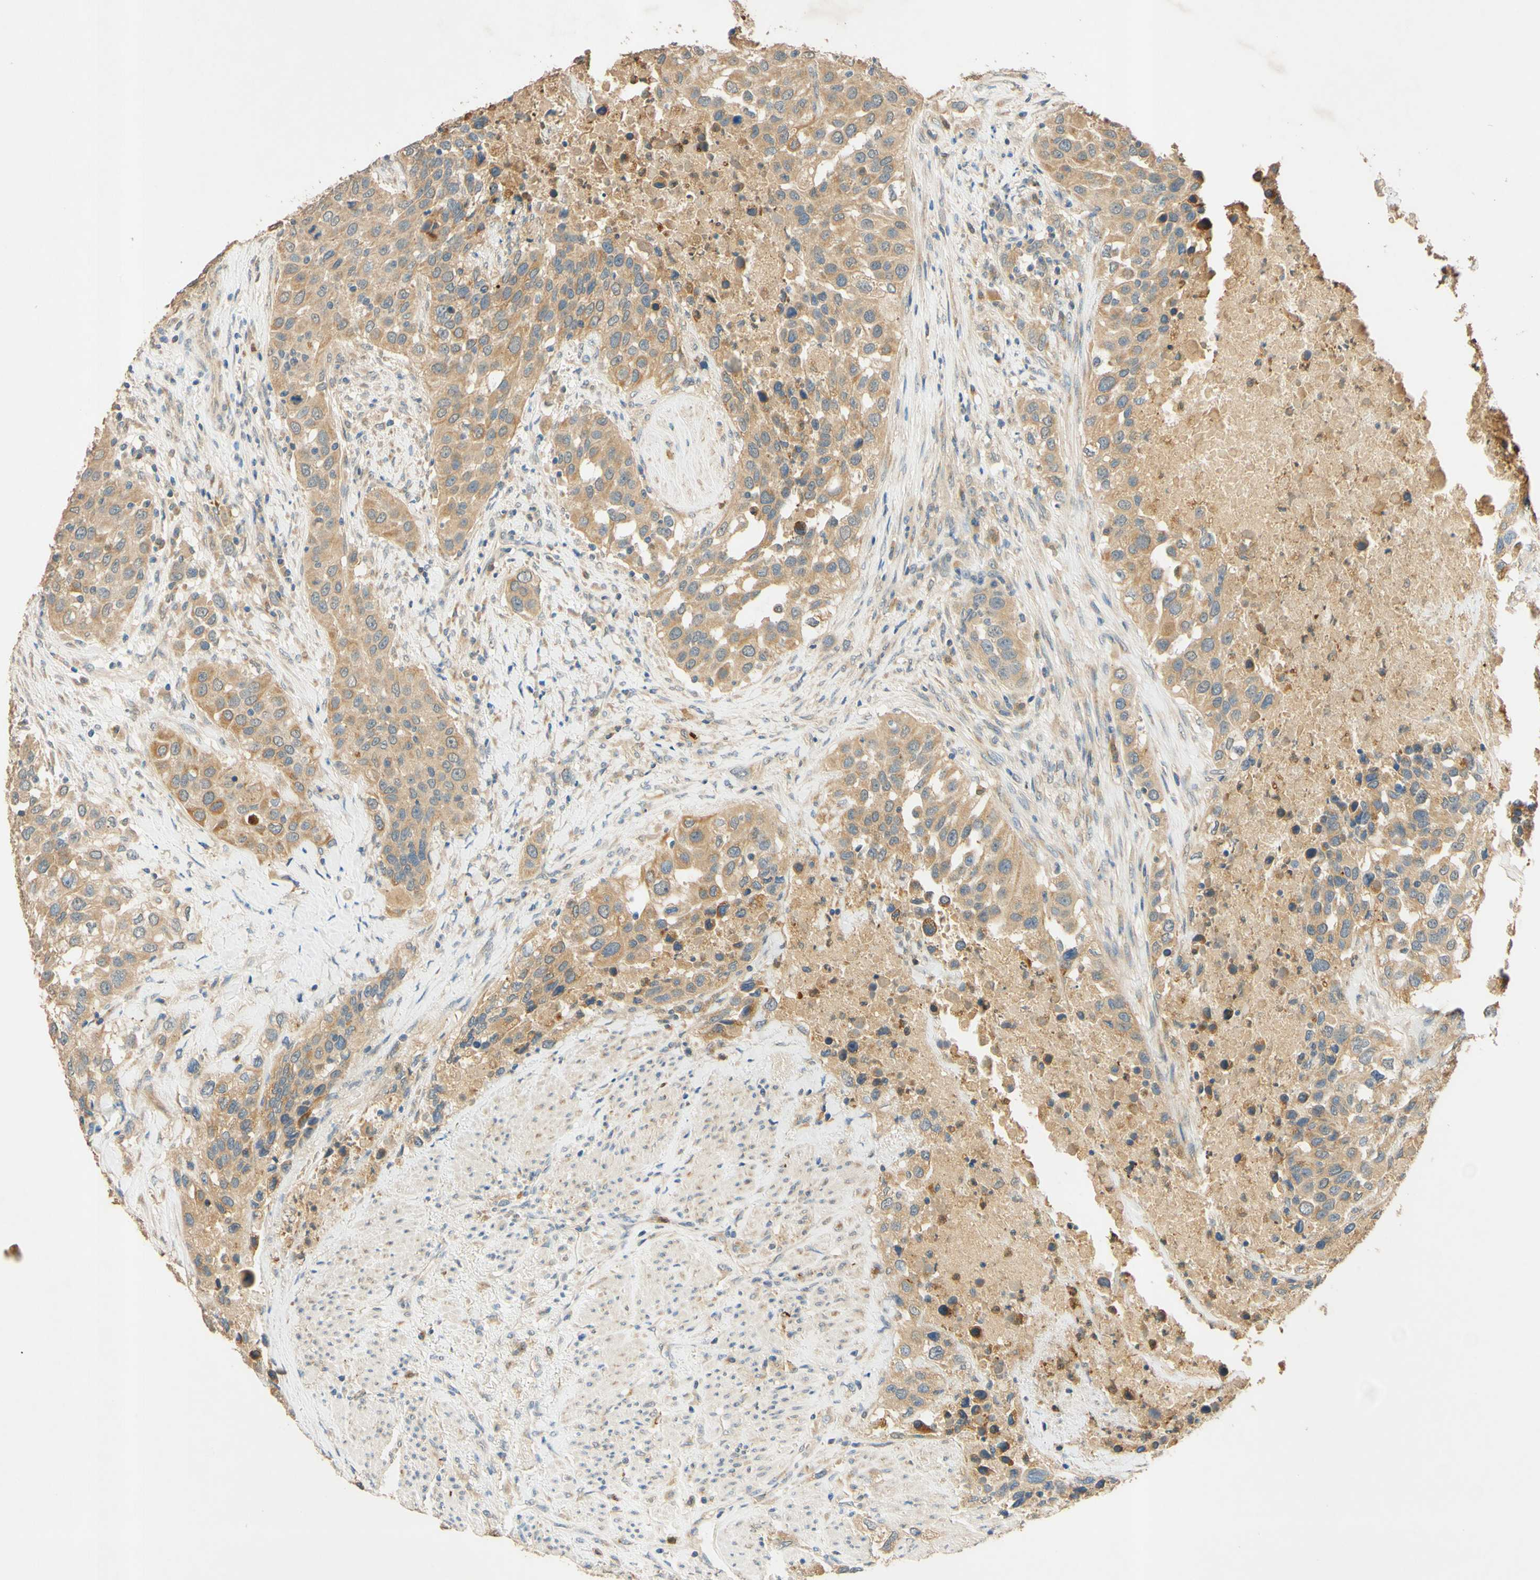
{"staining": {"intensity": "moderate", "quantity": ">75%", "location": "cytoplasmic/membranous"}, "tissue": "urothelial cancer", "cell_type": "Tumor cells", "image_type": "cancer", "snomed": [{"axis": "morphology", "description": "Urothelial carcinoma, High grade"}, {"axis": "topography", "description": "Urinary bladder"}], "caption": "Brown immunohistochemical staining in urothelial cancer exhibits moderate cytoplasmic/membranous staining in about >75% of tumor cells.", "gene": "ENTREP2", "patient": {"sex": "female", "age": 80}}